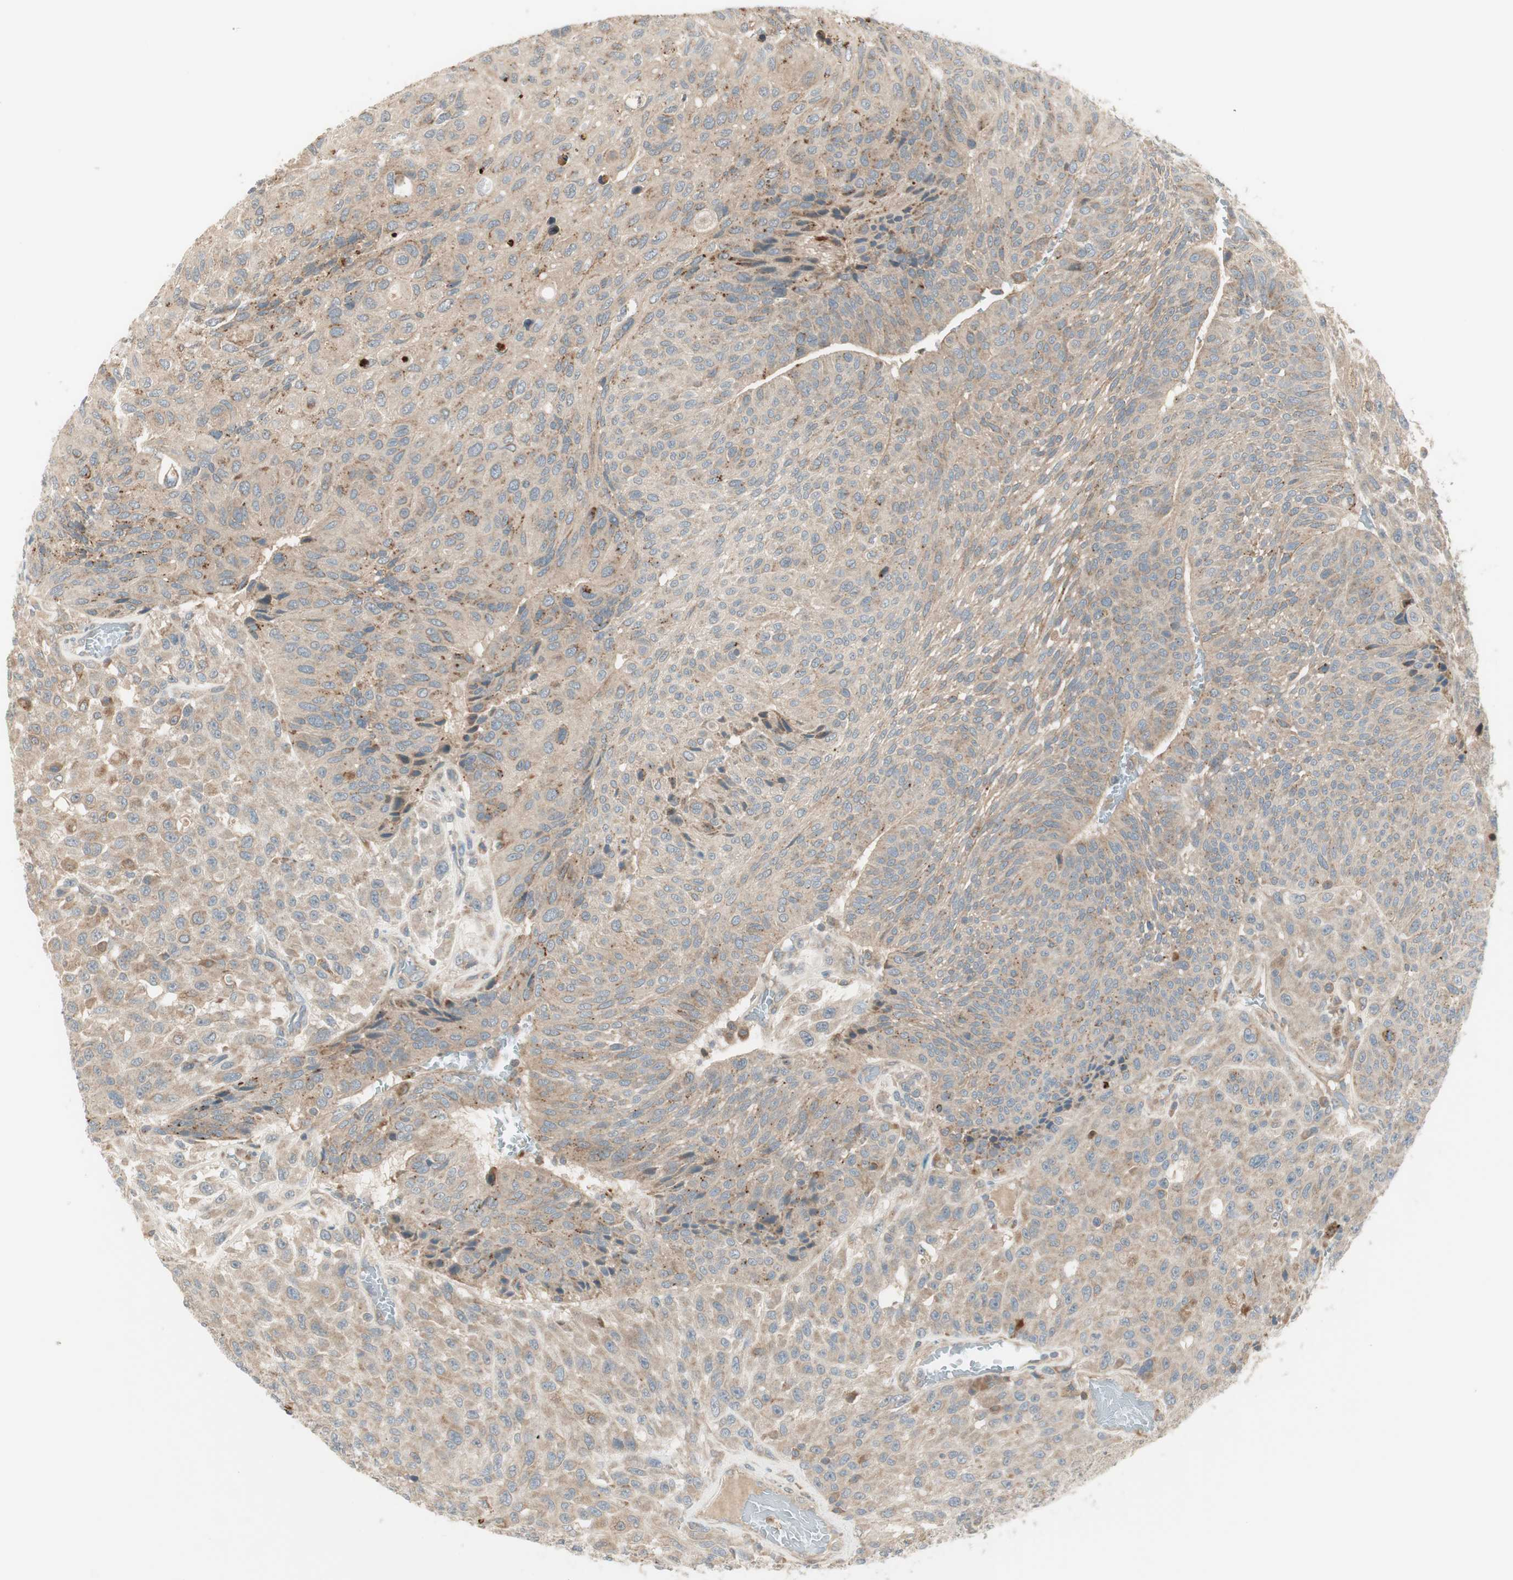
{"staining": {"intensity": "weak", "quantity": ">75%", "location": "cytoplasmic/membranous"}, "tissue": "urothelial cancer", "cell_type": "Tumor cells", "image_type": "cancer", "snomed": [{"axis": "morphology", "description": "Urothelial carcinoma, High grade"}, {"axis": "topography", "description": "Urinary bladder"}], "caption": "IHC of human urothelial cancer displays low levels of weak cytoplasmic/membranous positivity in approximately >75% of tumor cells.", "gene": "SFRP1", "patient": {"sex": "male", "age": 66}}